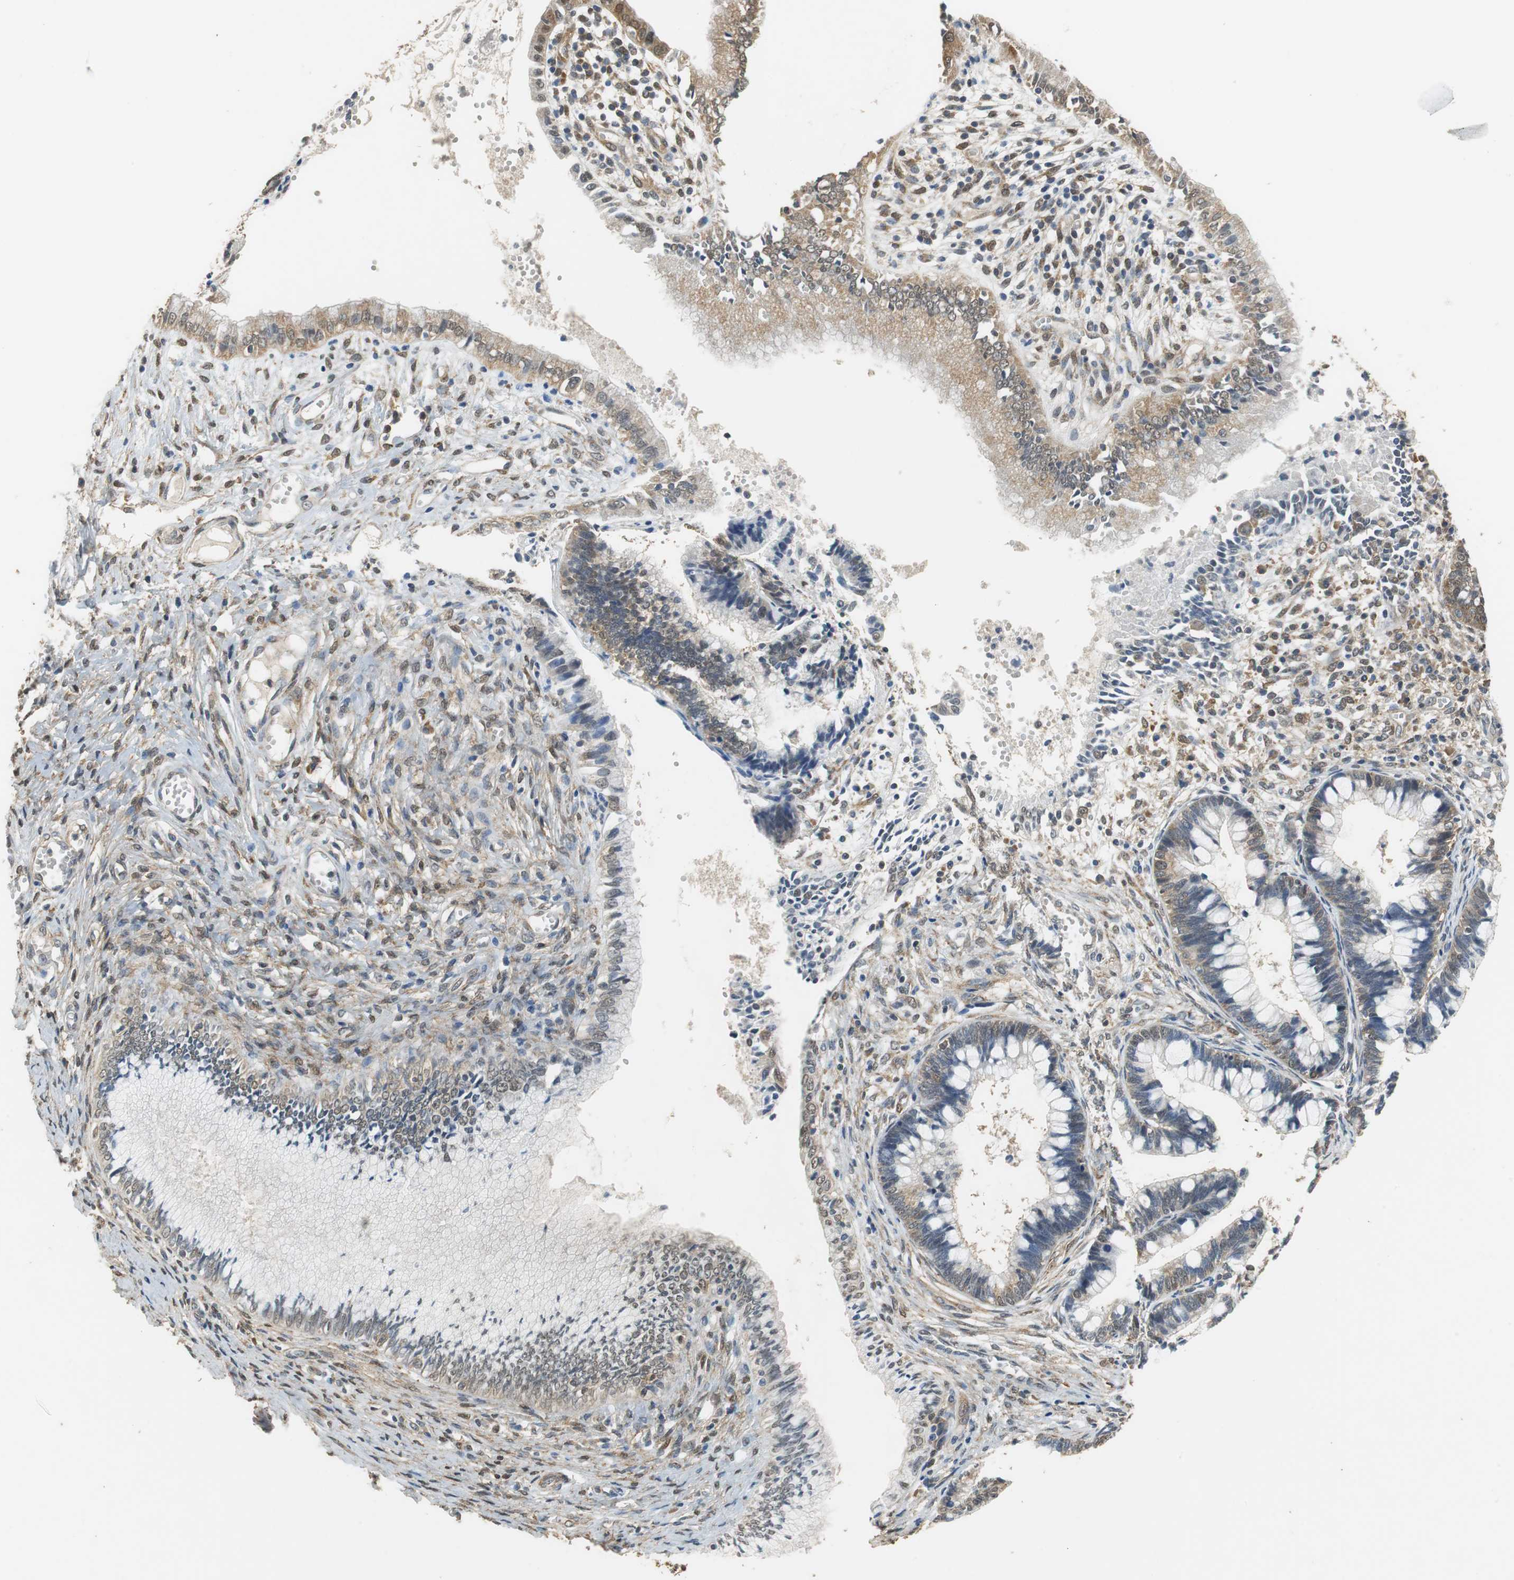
{"staining": {"intensity": "moderate", "quantity": ">75%", "location": "cytoplasmic/membranous,nuclear"}, "tissue": "cervical cancer", "cell_type": "Tumor cells", "image_type": "cancer", "snomed": [{"axis": "morphology", "description": "Adenocarcinoma, NOS"}, {"axis": "topography", "description": "Cervix"}], "caption": "A brown stain highlights moderate cytoplasmic/membranous and nuclear staining of a protein in human cervical adenocarcinoma tumor cells.", "gene": "UBQLN2", "patient": {"sex": "female", "age": 36}}